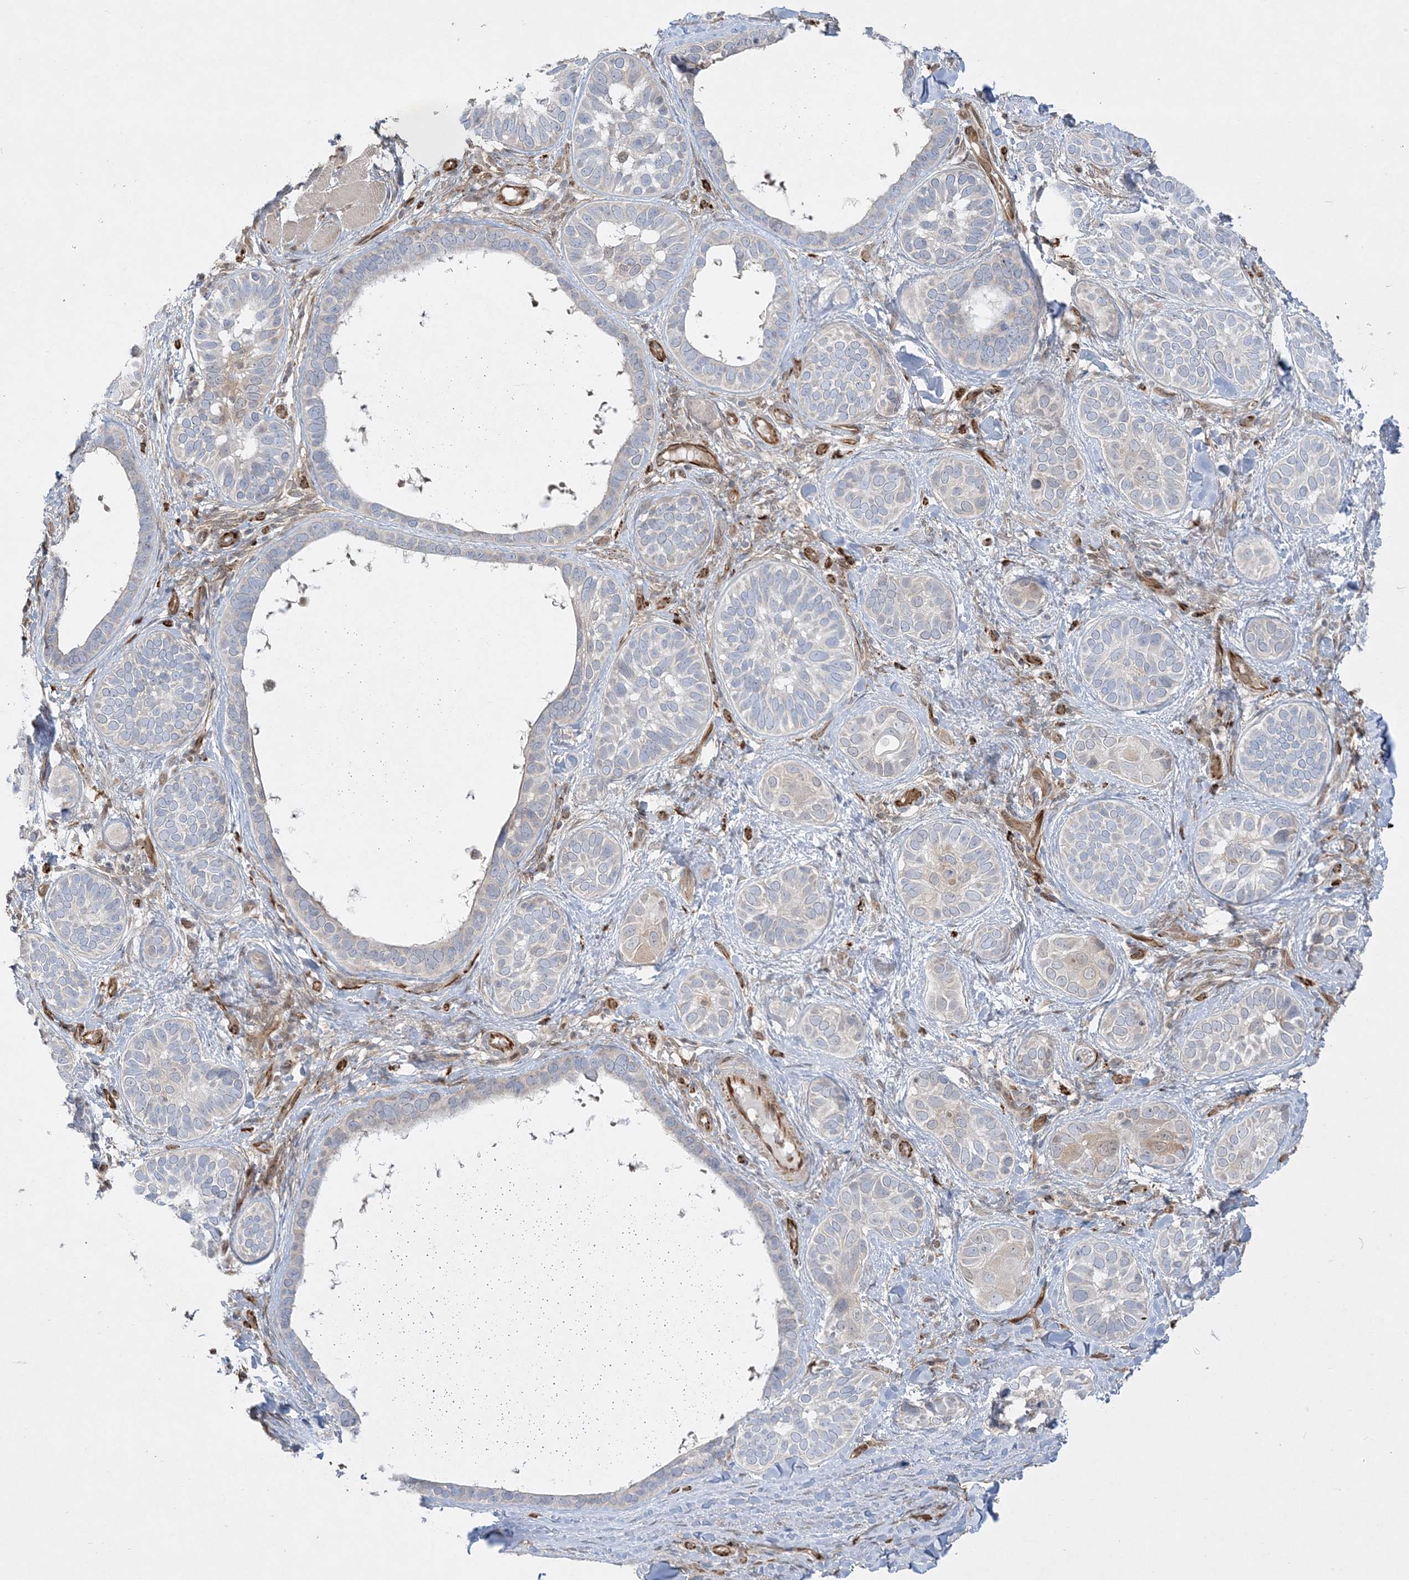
{"staining": {"intensity": "weak", "quantity": "<25%", "location": "cytoplasmic/membranous"}, "tissue": "skin cancer", "cell_type": "Tumor cells", "image_type": "cancer", "snomed": [{"axis": "morphology", "description": "Basal cell carcinoma"}, {"axis": "topography", "description": "Skin"}], "caption": "Immunohistochemistry (IHC) micrograph of neoplastic tissue: skin basal cell carcinoma stained with DAB exhibits no significant protein positivity in tumor cells. Brightfield microscopy of immunohistochemistry stained with DAB (3,3'-diaminobenzidine) (brown) and hematoxylin (blue), captured at high magnification.", "gene": "INPP1", "patient": {"sex": "male", "age": 62}}